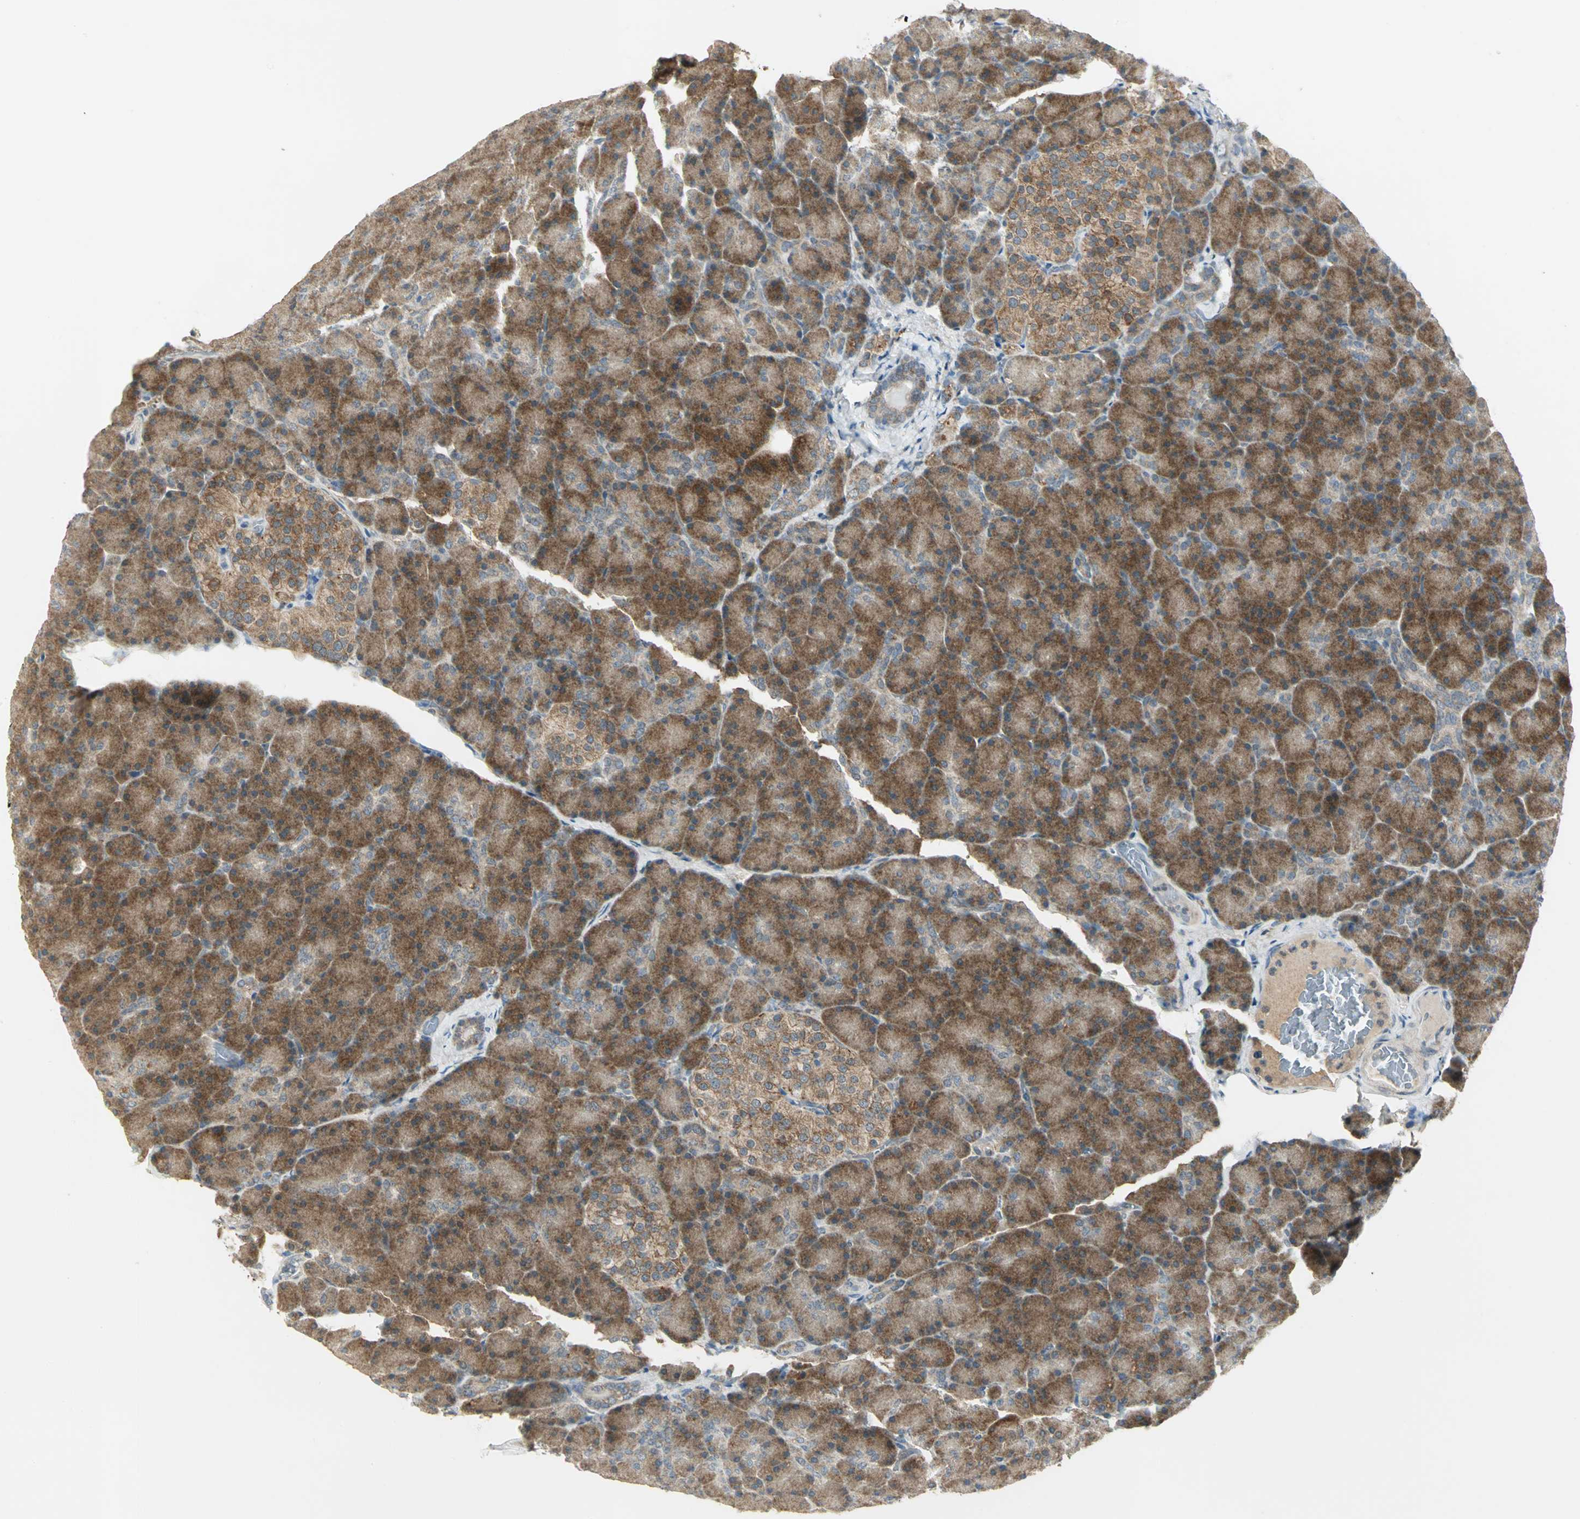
{"staining": {"intensity": "strong", "quantity": ">75%", "location": "cytoplasmic/membranous"}, "tissue": "pancreas", "cell_type": "Exocrine glandular cells", "image_type": "normal", "snomed": [{"axis": "morphology", "description": "Normal tissue, NOS"}, {"axis": "topography", "description": "Pancreas"}], "caption": "Immunohistochemistry (IHC) staining of benign pancreas, which reveals high levels of strong cytoplasmic/membranous expression in approximately >75% of exocrine glandular cells indicating strong cytoplasmic/membranous protein positivity. The staining was performed using DAB (brown) for protein detection and nuclei were counterstained in hematoxylin (blue).", "gene": "MAPK8IP3", "patient": {"sex": "female", "age": 43}}